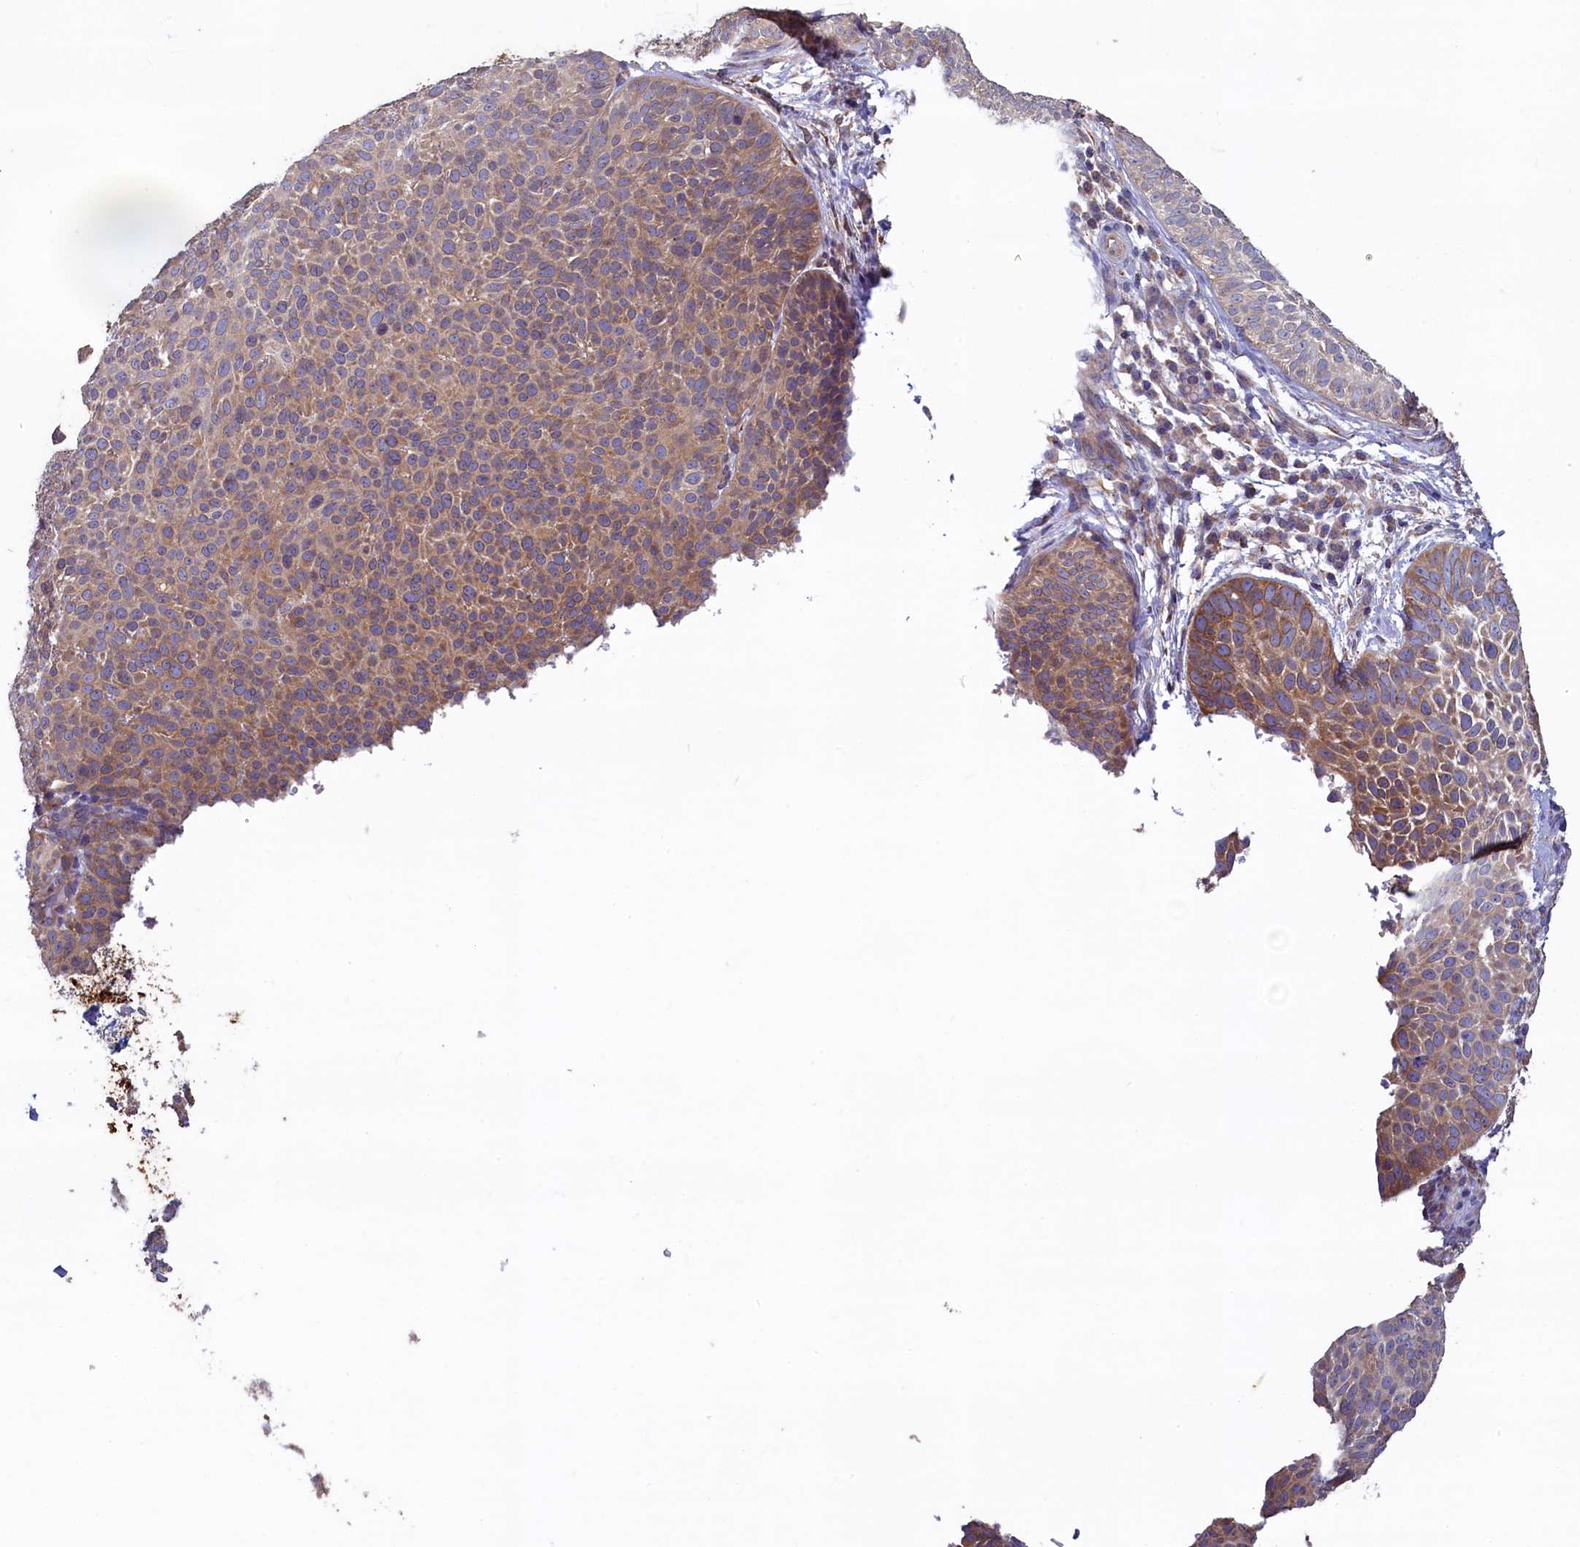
{"staining": {"intensity": "moderate", "quantity": "25%-75%", "location": "cytoplasmic/membranous"}, "tissue": "skin cancer", "cell_type": "Tumor cells", "image_type": "cancer", "snomed": [{"axis": "morphology", "description": "Basal cell carcinoma"}, {"axis": "topography", "description": "Skin"}], "caption": "Human basal cell carcinoma (skin) stained with a brown dye demonstrates moderate cytoplasmic/membranous positive expression in approximately 25%-75% of tumor cells.", "gene": "SPATA2L", "patient": {"sex": "male", "age": 85}}